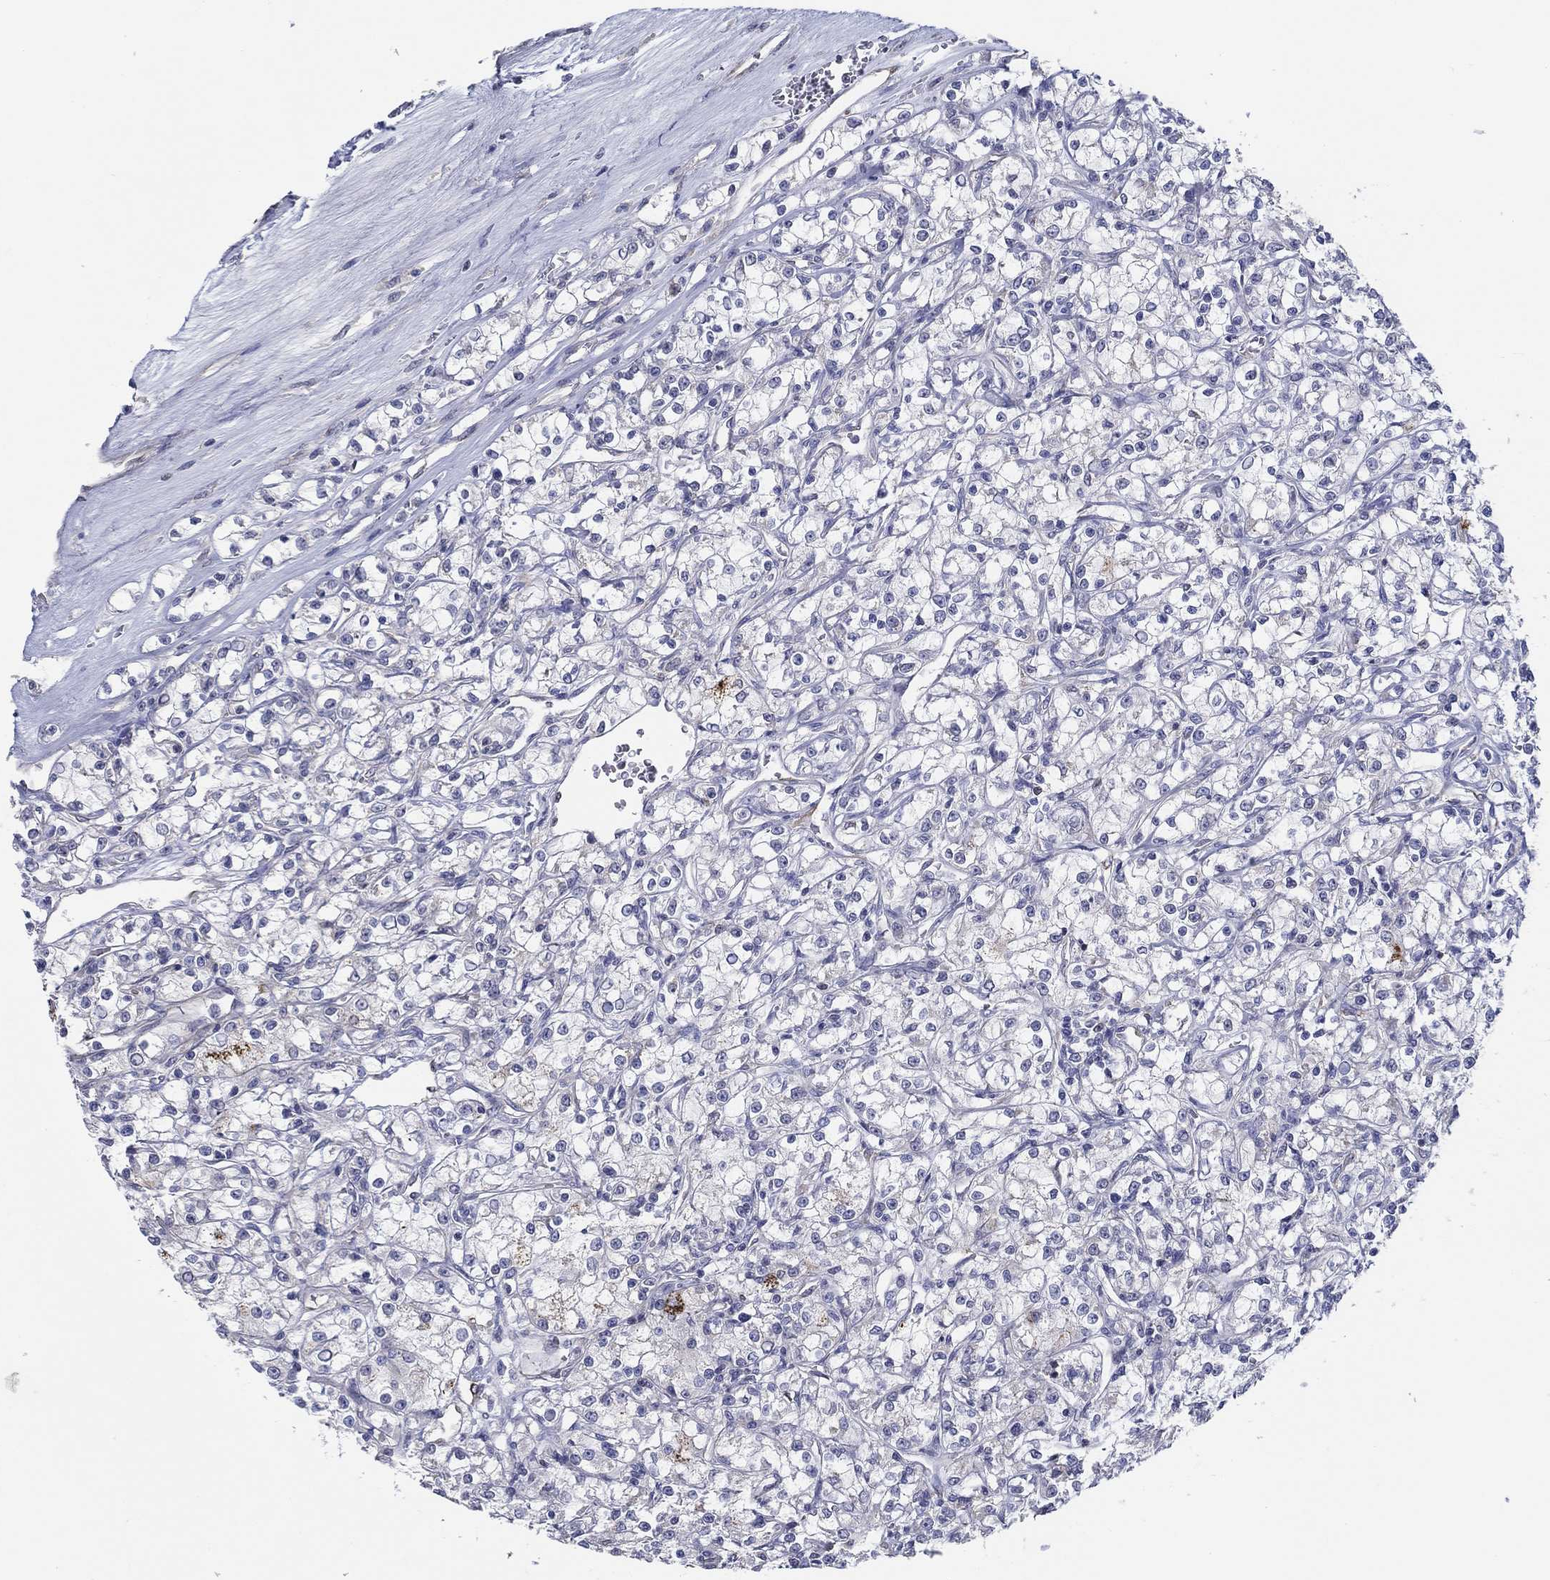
{"staining": {"intensity": "negative", "quantity": "none", "location": "none"}, "tissue": "renal cancer", "cell_type": "Tumor cells", "image_type": "cancer", "snomed": [{"axis": "morphology", "description": "Adenocarcinoma, NOS"}, {"axis": "topography", "description": "Kidney"}], "caption": "An immunohistochemistry histopathology image of renal cancer is shown. There is no staining in tumor cells of renal cancer.", "gene": "ERMP1", "patient": {"sex": "female", "age": 59}}